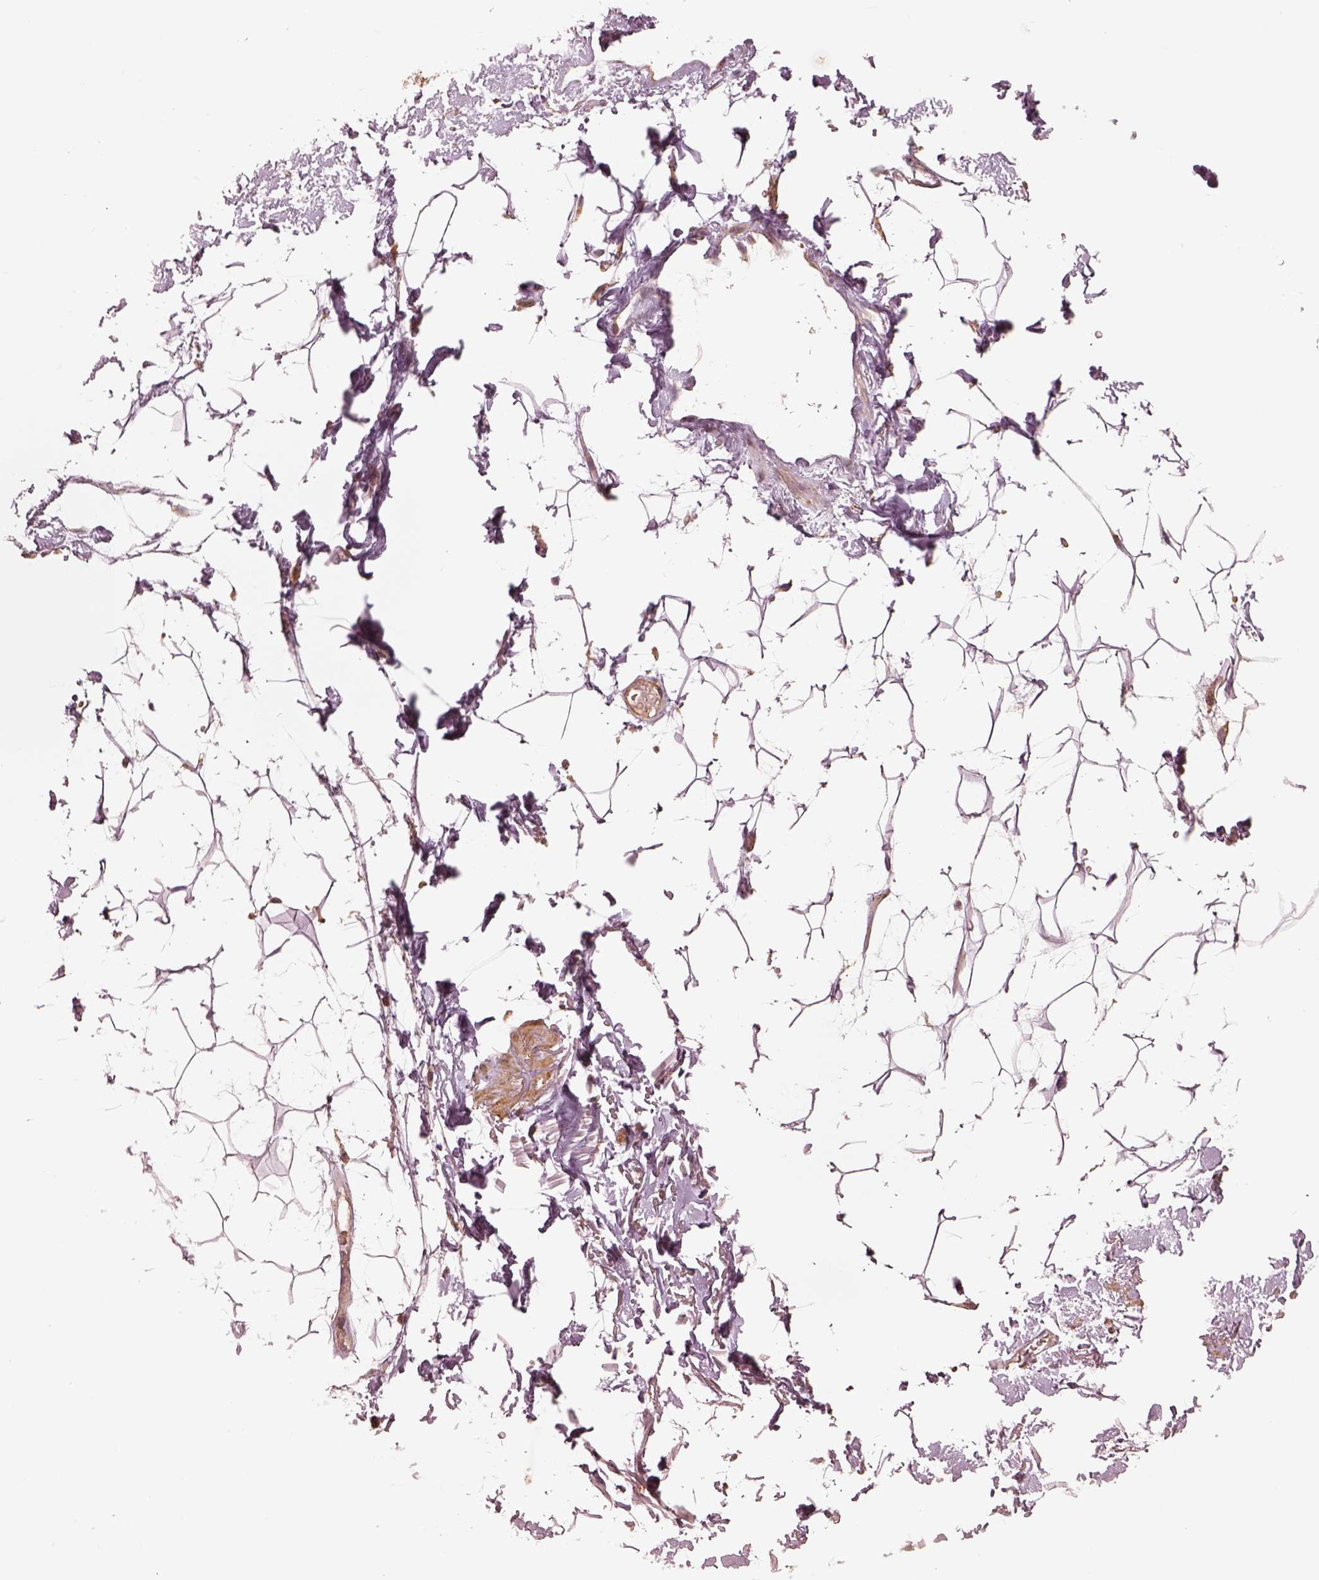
{"staining": {"intensity": "negative", "quantity": "none", "location": "none"}, "tissue": "adipose tissue", "cell_type": "Adipocytes", "image_type": "normal", "snomed": [{"axis": "morphology", "description": "Normal tissue, NOS"}, {"axis": "topography", "description": "Anal"}, {"axis": "topography", "description": "Peripheral nerve tissue"}], "caption": "This is a photomicrograph of IHC staining of benign adipose tissue, which shows no expression in adipocytes. The staining was performed using DAB (3,3'-diaminobenzidine) to visualize the protein expression in brown, while the nuclei were stained in blue with hematoxylin (Magnification: 20x).", "gene": "ASCC2", "patient": {"sex": "male", "age": 78}}